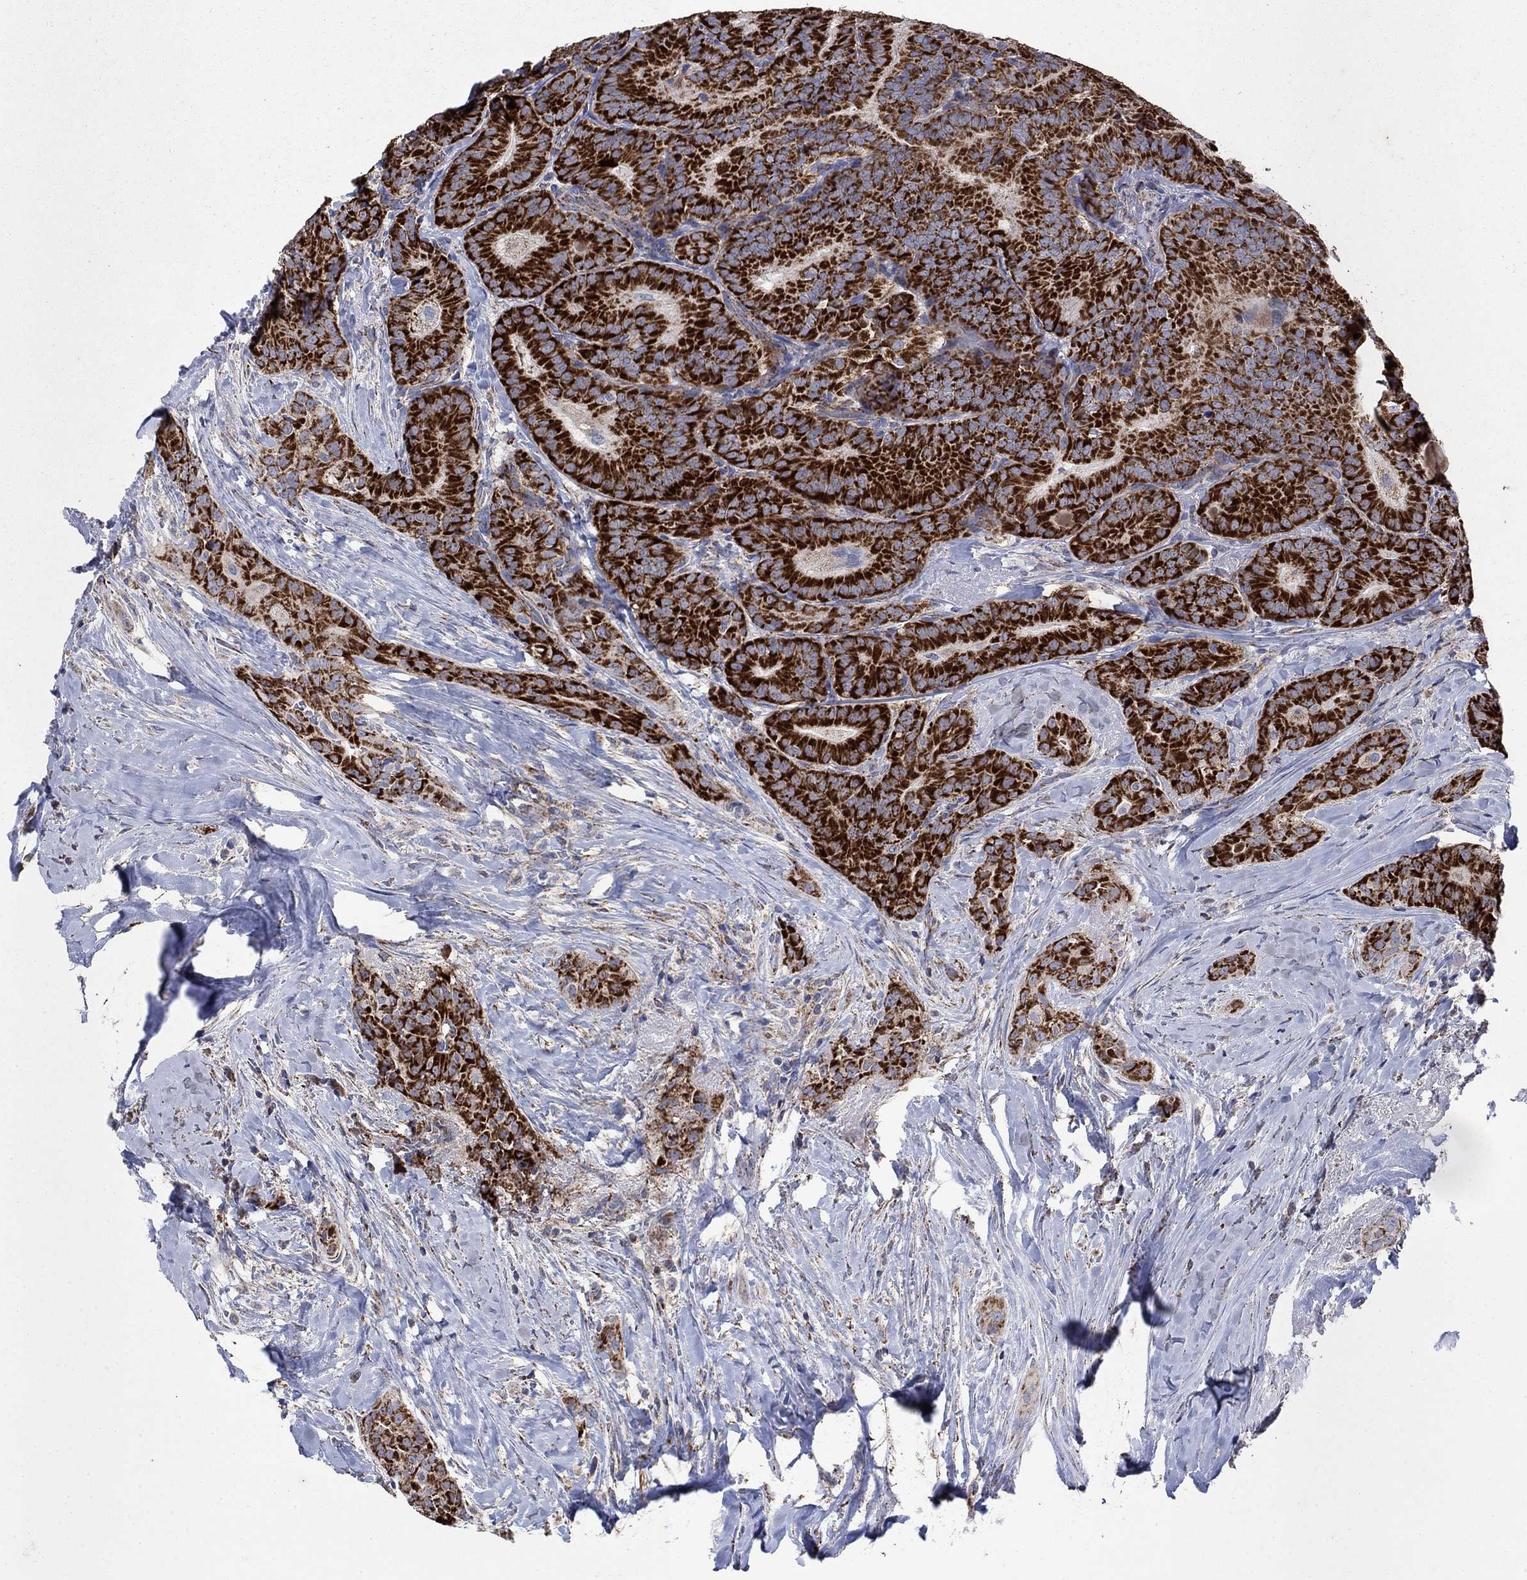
{"staining": {"intensity": "strong", "quantity": ">75%", "location": "cytoplasmic/membranous"}, "tissue": "thyroid cancer", "cell_type": "Tumor cells", "image_type": "cancer", "snomed": [{"axis": "morphology", "description": "Papillary adenocarcinoma, NOS"}, {"axis": "topography", "description": "Thyroid gland"}], "caption": "Human thyroid cancer stained for a protein (brown) exhibits strong cytoplasmic/membranous positive expression in about >75% of tumor cells.", "gene": "PNPLA2", "patient": {"sex": "male", "age": 61}}